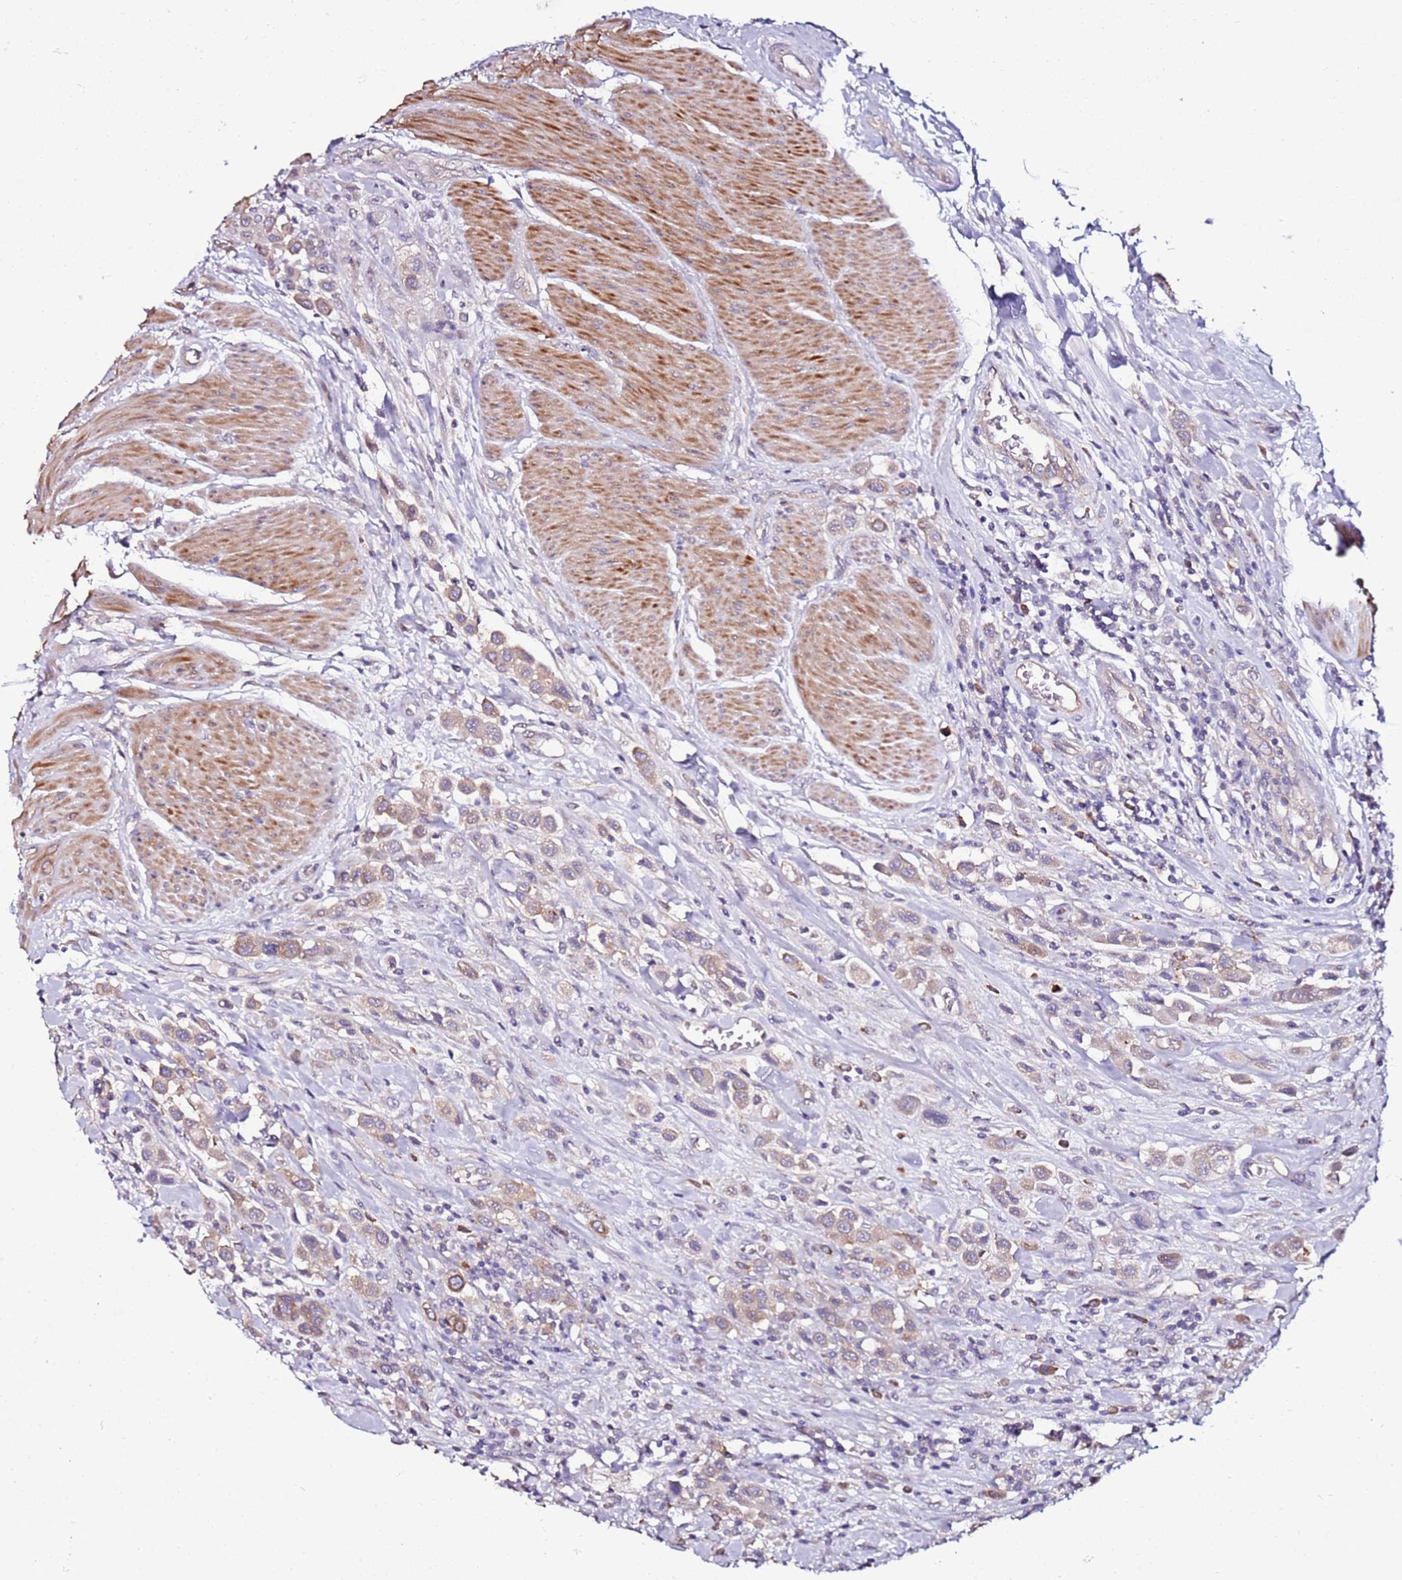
{"staining": {"intensity": "weak", "quantity": ">75%", "location": "cytoplasmic/membranous"}, "tissue": "urothelial cancer", "cell_type": "Tumor cells", "image_type": "cancer", "snomed": [{"axis": "morphology", "description": "Urothelial carcinoma, High grade"}, {"axis": "topography", "description": "Urinary bladder"}], "caption": "The micrograph displays immunohistochemical staining of urothelial carcinoma (high-grade). There is weak cytoplasmic/membranous staining is present in about >75% of tumor cells.", "gene": "SRRM5", "patient": {"sex": "male", "age": 50}}